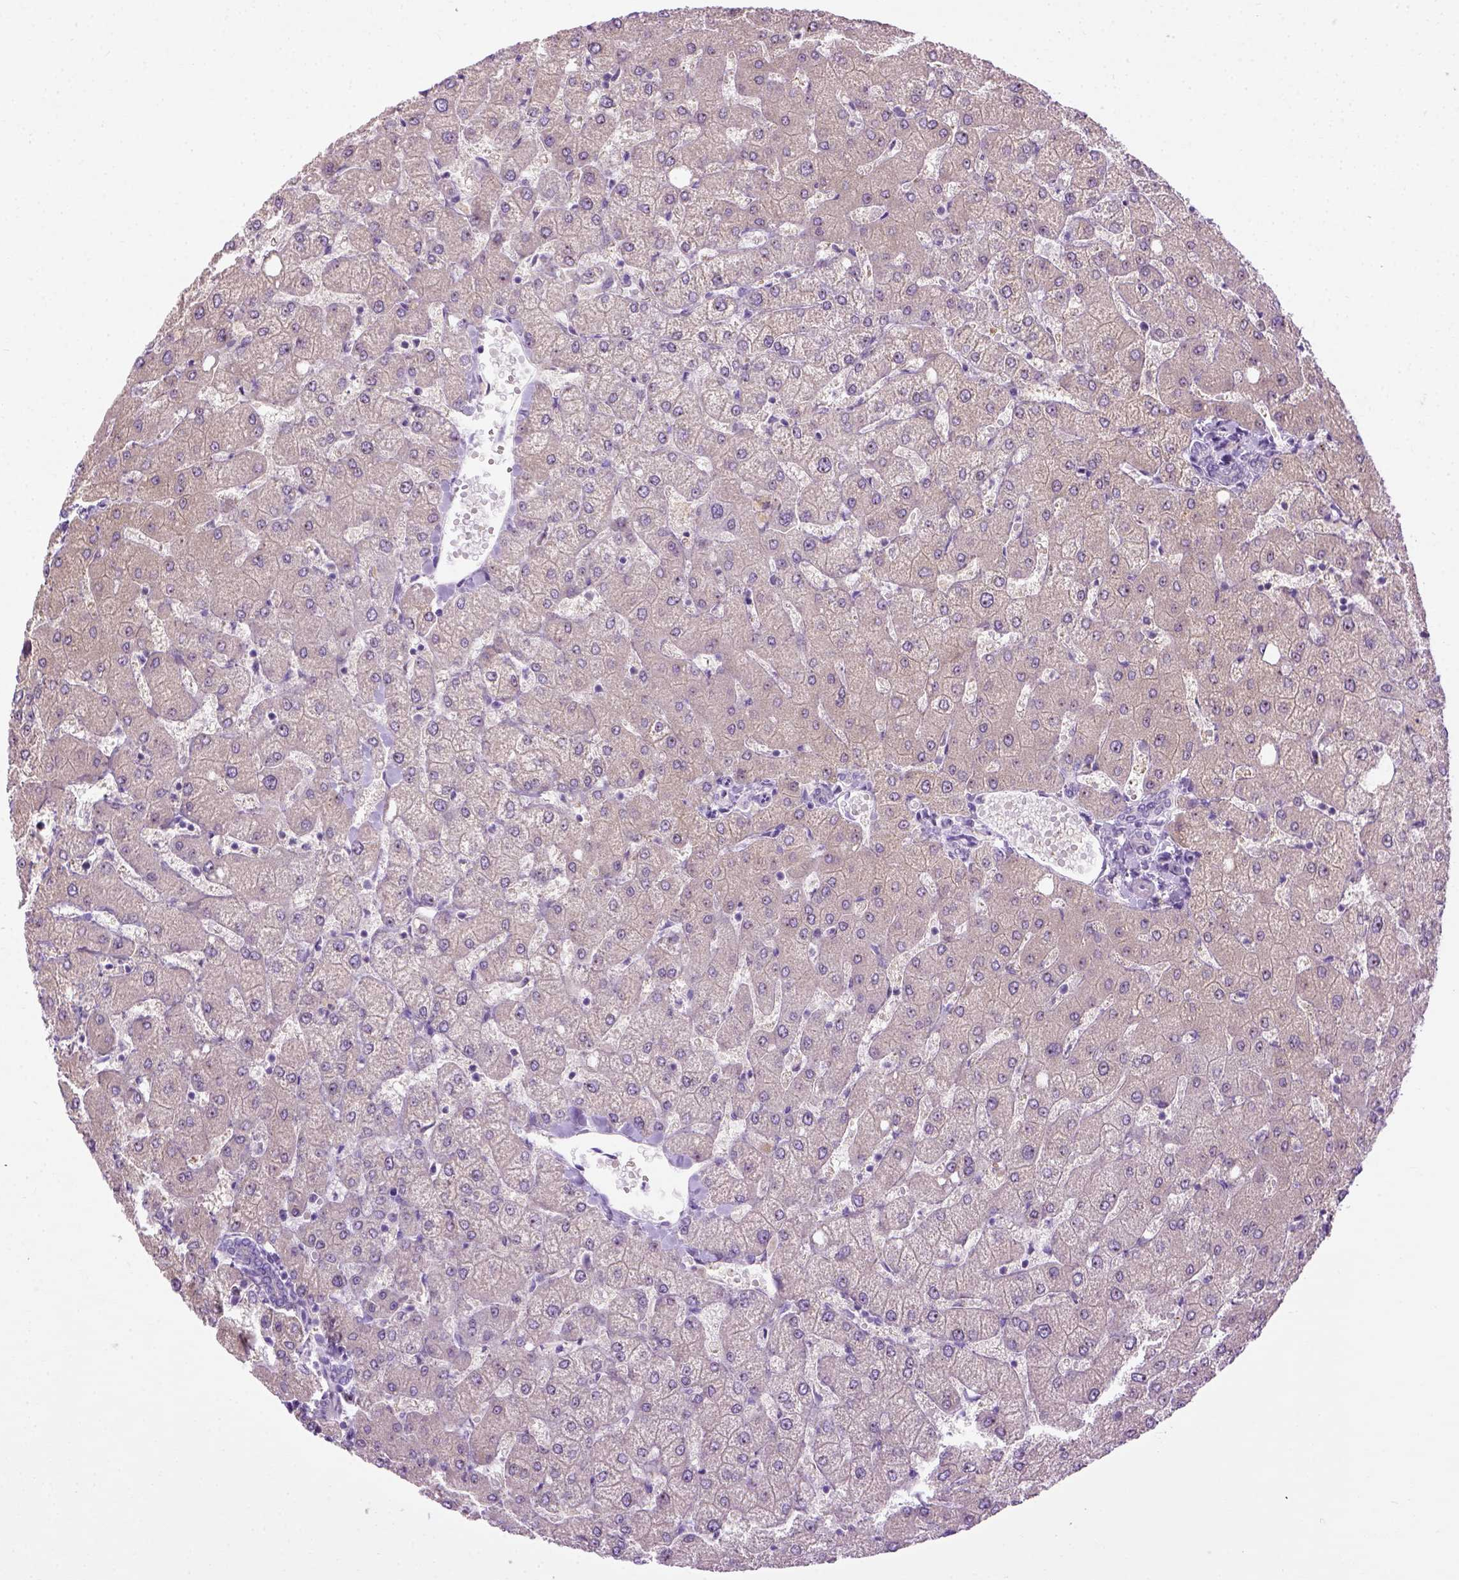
{"staining": {"intensity": "negative", "quantity": "none", "location": "none"}, "tissue": "liver", "cell_type": "Cholangiocytes", "image_type": "normal", "snomed": [{"axis": "morphology", "description": "Normal tissue, NOS"}, {"axis": "topography", "description": "Liver"}], "caption": "High magnification brightfield microscopy of benign liver stained with DAB (3,3'-diaminobenzidine) (brown) and counterstained with hematoxylin (blue): cholangiocytes show no significant expression. (DAB immunohistochemistry (IHC) with hematoxylin counter stain).", "gene": "UTP4", "patient": {"sex": "female", "age": 54}}